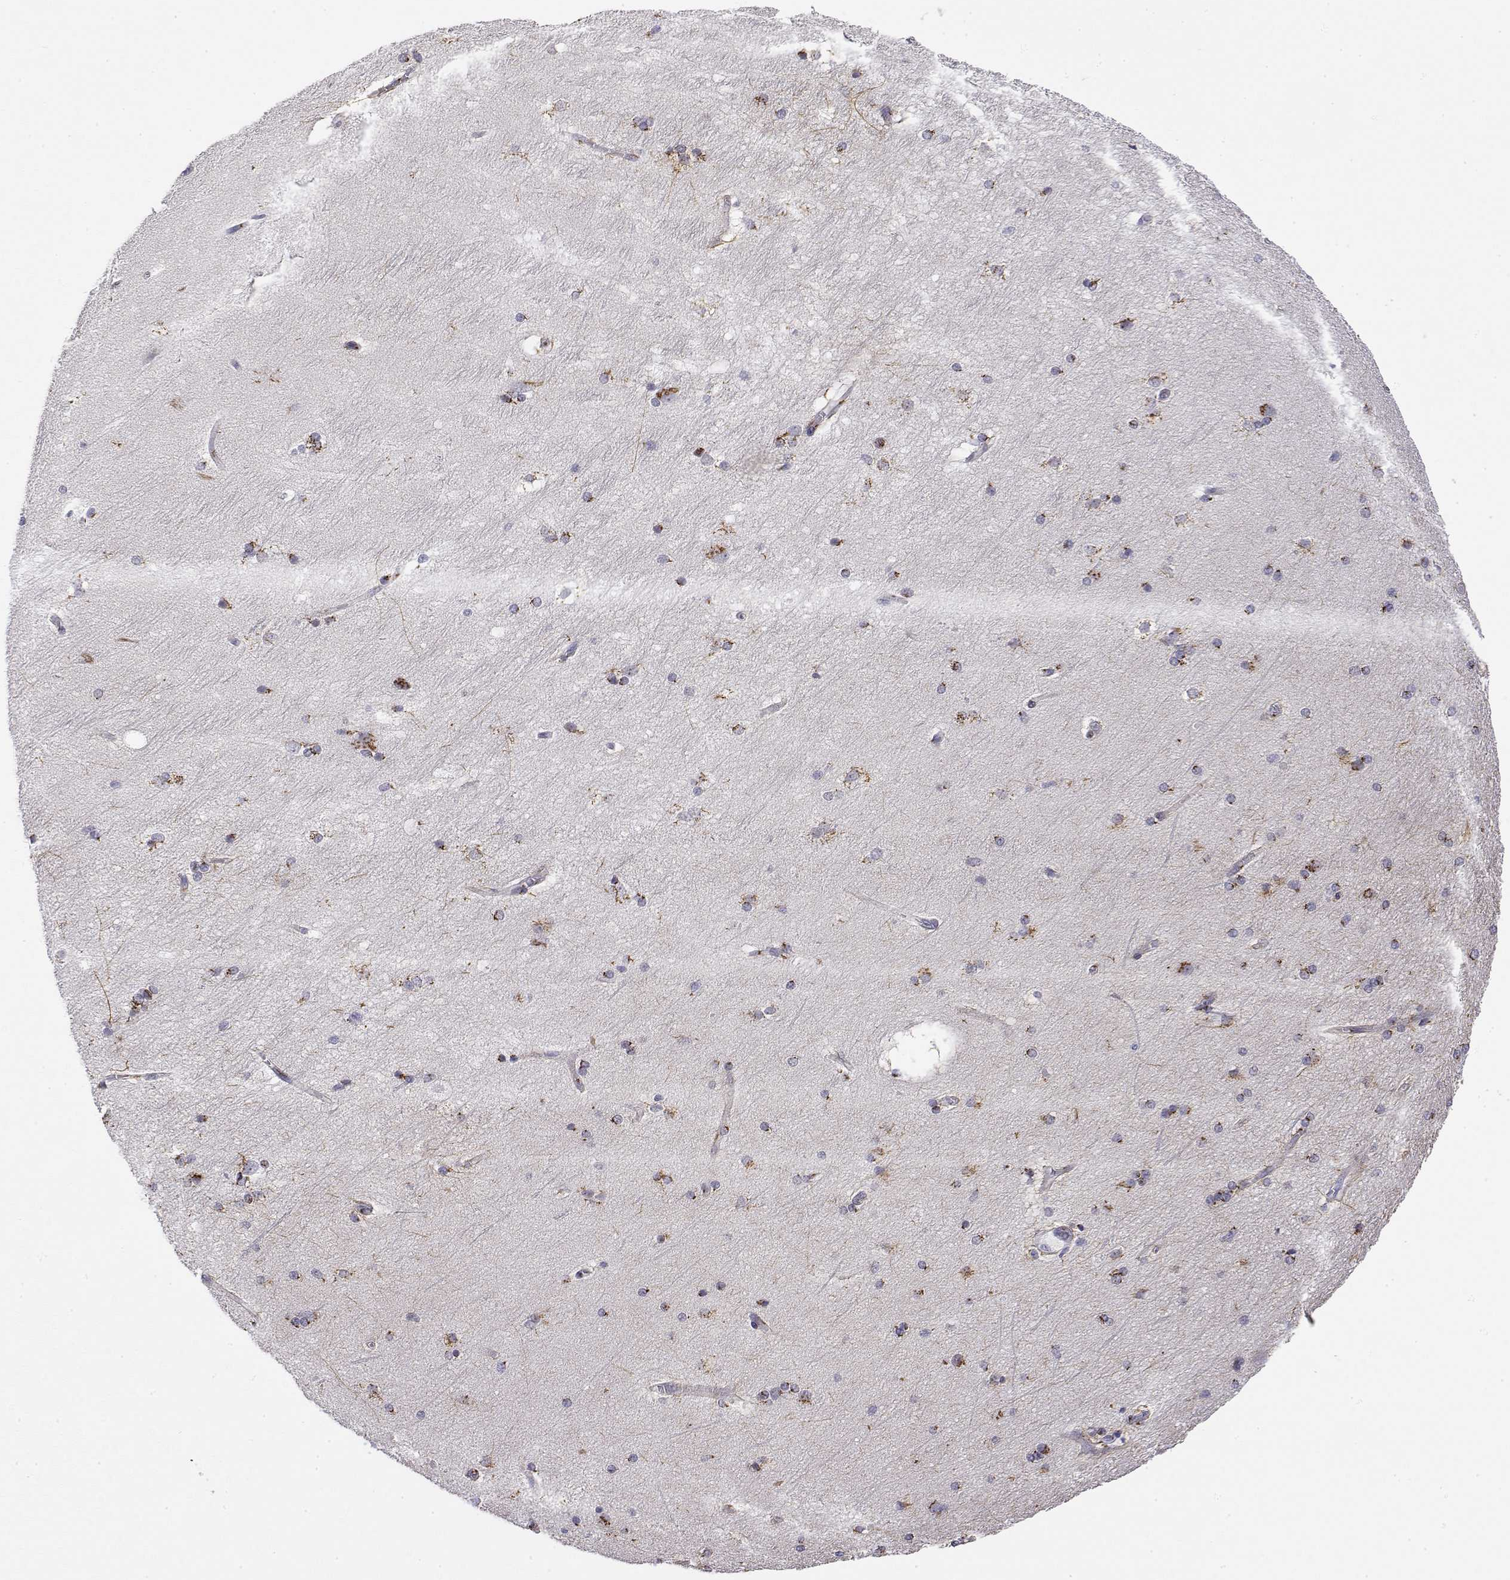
{"staining": {"intensity": "moderate", "quantity": "<25%", "location": "cytoplasmic/membranous"}, "tissue": "hippocampus", "cell_type": "Glial cells", "image_type": "normal", "snomed": [{"axis": "morphology", "description": "Normal tissue, NOS"}, {"axis": "topography", "description": "Cerebral cortex"}, {"axis": "topography", "description": "Hippocampus"}], "caption": "IHC histopathology image of normal human hippocampus stained for a protein (brown), which shows low levels of moderate cytoplasmic/membranous expression in approximately <25% of glial cells.", "gene": "YIPF3", "patient": {"sex": "female", "age": 19}}